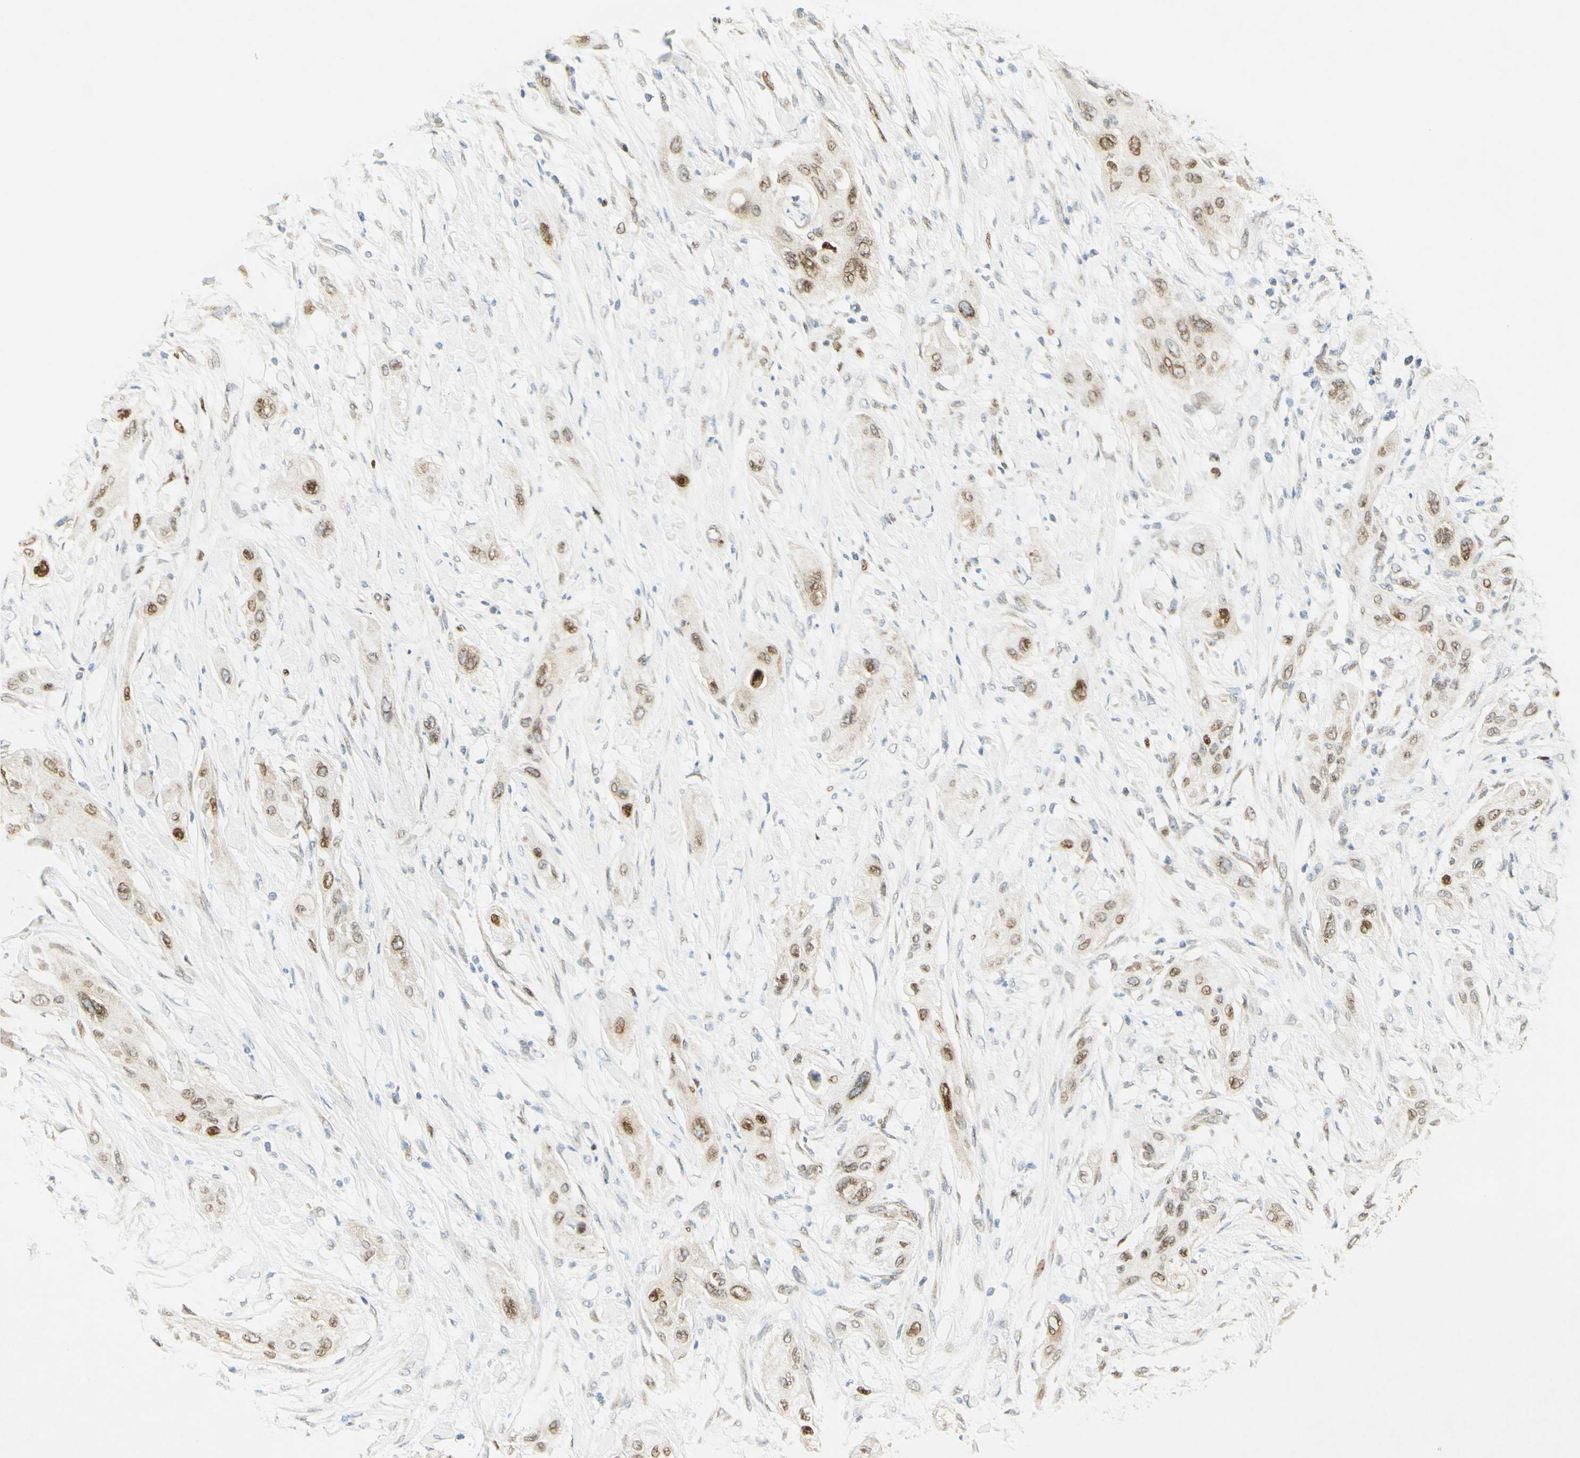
{"staining": {"intensity": "moderate", "quantity": ">75%", "location": "nuclear"}, "tissue": "lung cancer", "cell_type": "Tumor cells", "image_type": "cancer", "snomed": [{"axis": "morphology", "description": "Squamous cell carcinoma, NOS"}, {"axis": "topography", "description": "Lung"}], "caption": "Tumor cells exhibit medium levels of moderate nuclear positivity in about >75% of cells in human lung cancer (squamous cell carcinoma). (DAB (3,3'-diaminobenzidine) IHC, brown staining for protein, blue staining for nuclei).", "gene": "E2F1", "patient": {"sex": "female", "age": 47}}